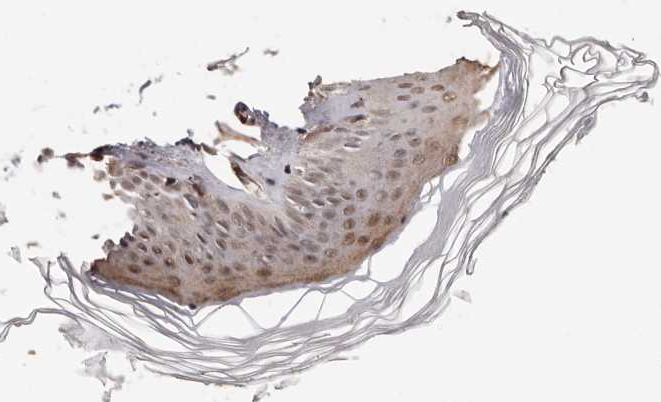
{"staining": {"intensity": "weak", "quantity": ">75%", "location": "cytoplasmic/membranous,nuclear"}, "tissue": "skin", "cell_type": "Keratinocytes", "image_type": "normal", "snomed": [{"axis": "morphology", "description": "Normal tissue, NOS"}, {"axis": "topography", "description": "Skin"}], "caption": "Weak cytoplasmic/membranous,nuclear staining for a protein is seen in approximately >75% of keratinocytes of normal skin using immunohistochemistry.", "gene": "MED8", "patient": {"sex": "female", "age": 27}}